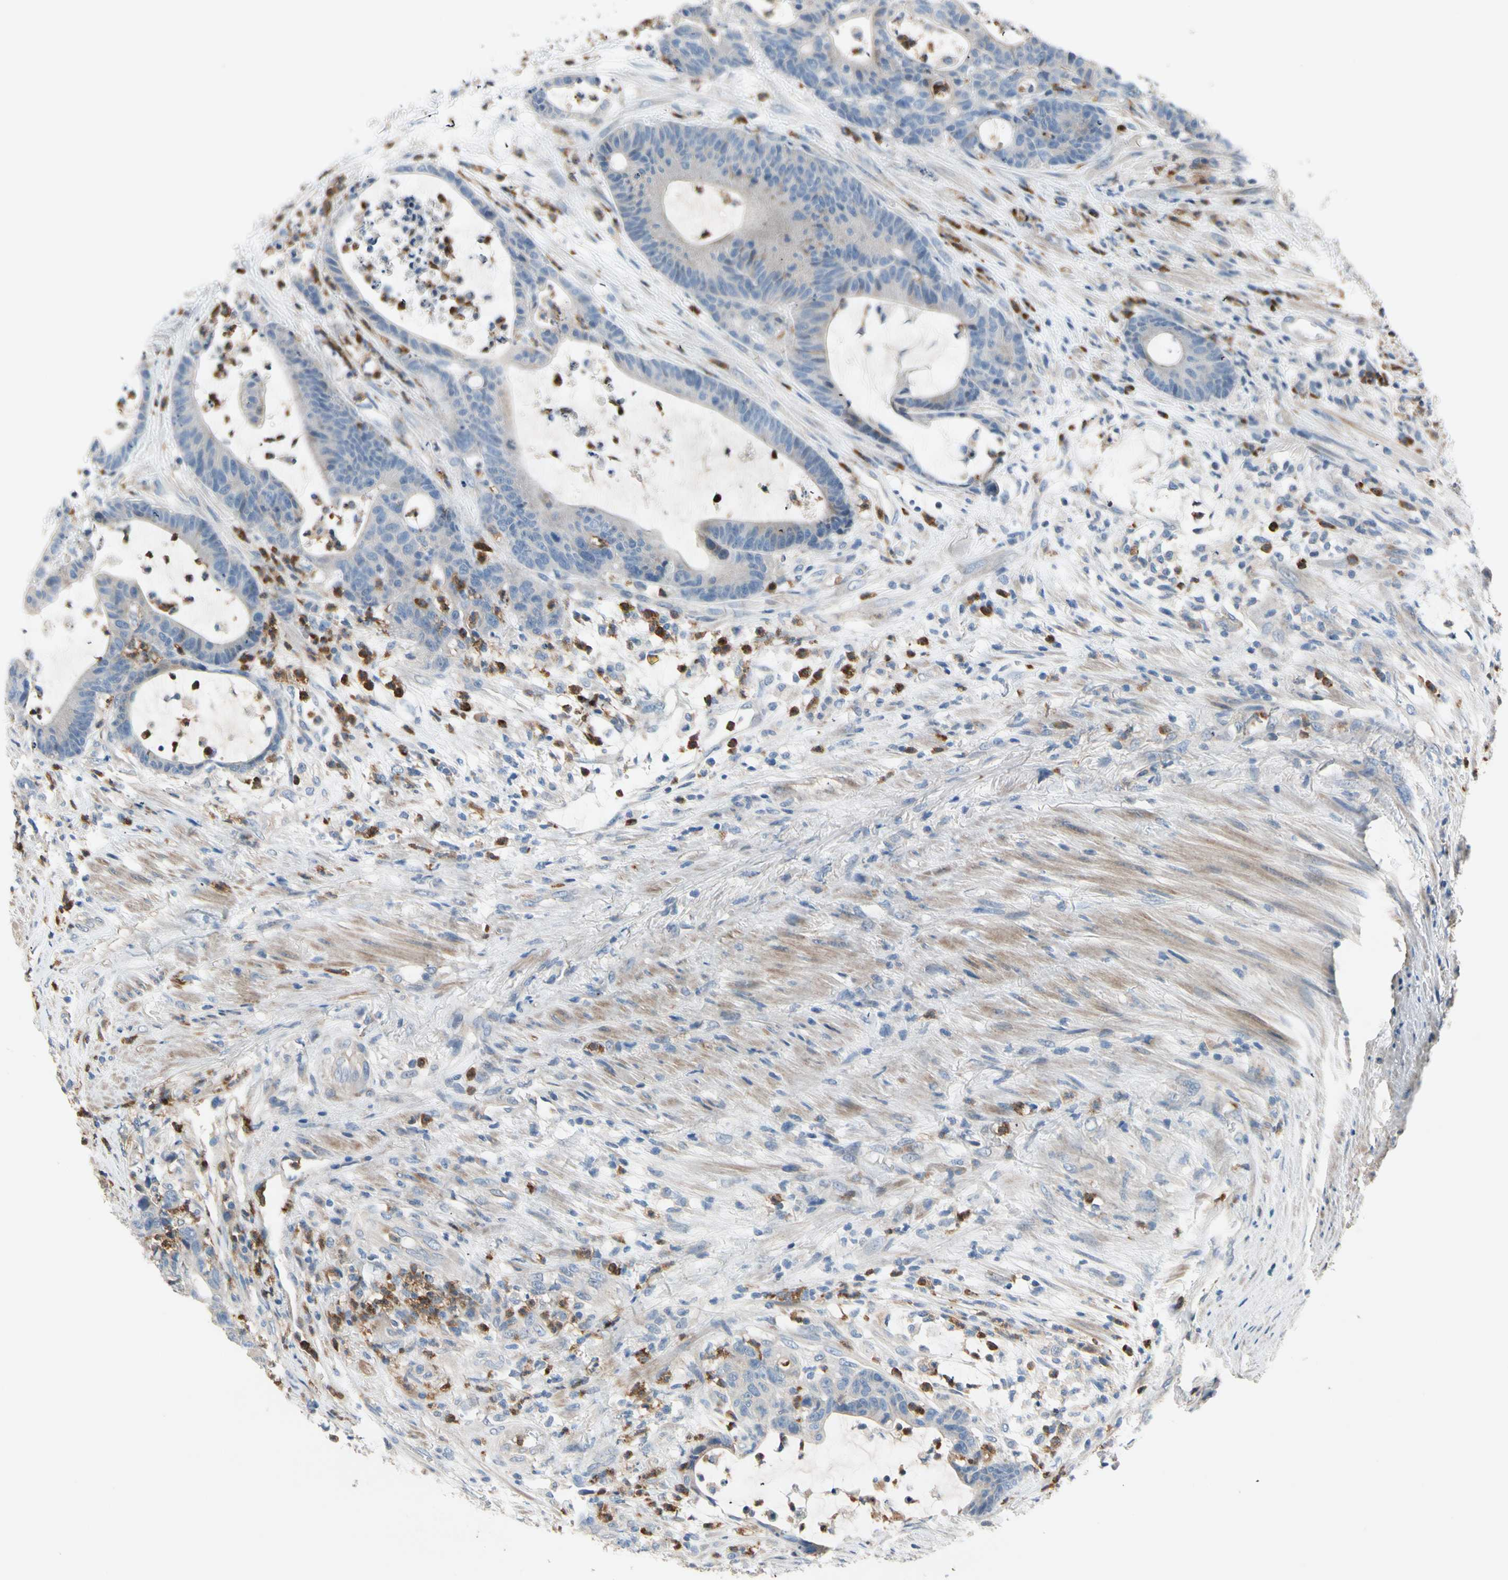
{"staining": {"intensity": "negative", "quantity": "none", "location": "none"}, "tissue": "colorectal cancer", "cell_type": "Tumor cells", "image_type": "cancer", "snomed": [{"axis": "morphology", "description": "Adenocarcinoma, NOS"}, {"axis": "topography", "description": "Colon"}], "caption": "Tumor cells are negative for brown protein staining in colorectal cancer. Nuclei are stained in blue.", "gene": "SIGLEC5", "patient": {"sex": "female", "age": 84}}